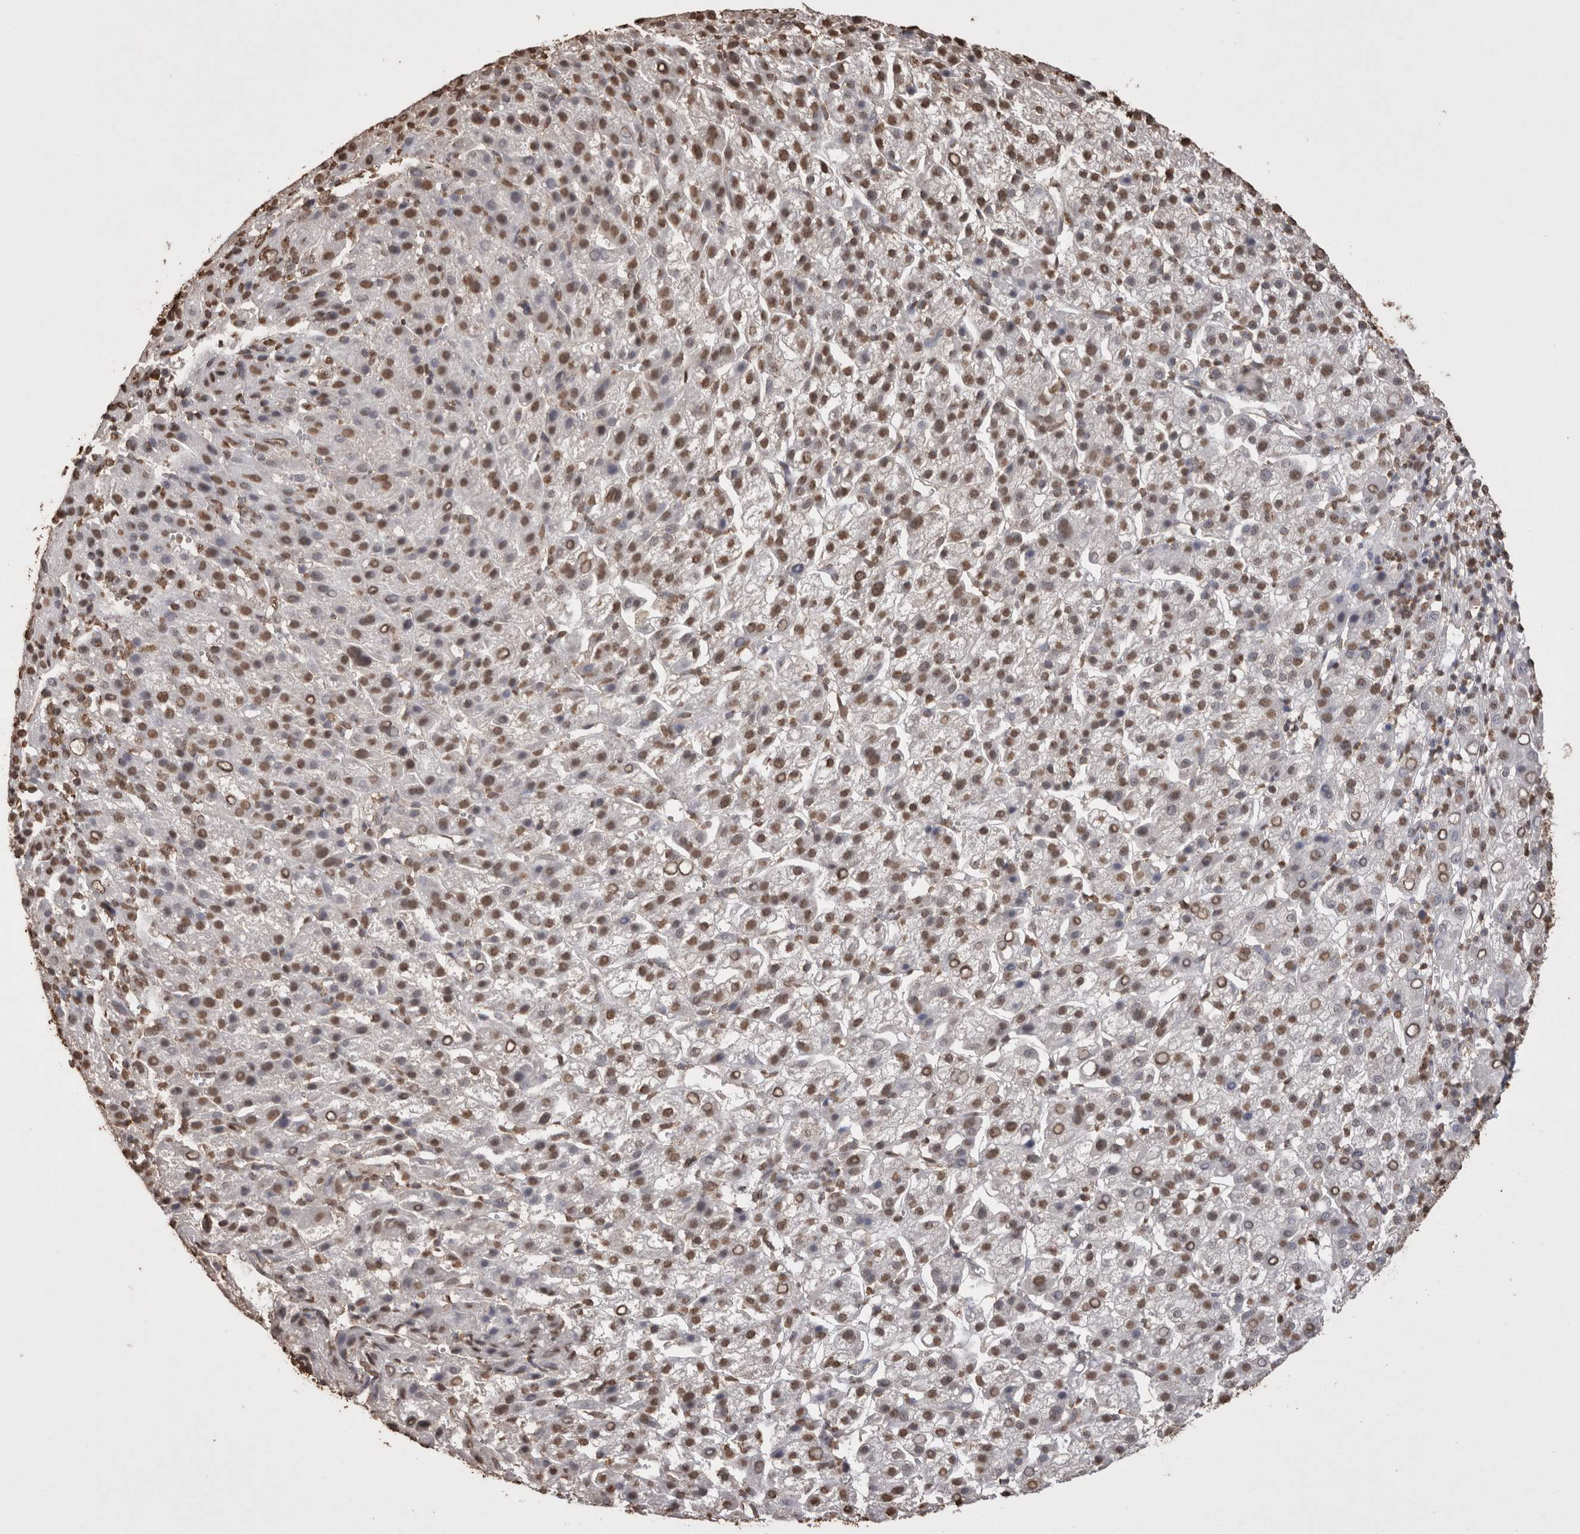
{"staining": {"intensity": "moderate", "quantity": ">75%", "location": "nuclear"}, "tissue": "liver cancer", "cell_type": "Tumor cells", "image_type": "cancer", "snomed": [{"axis": "morphology", "description": "Carcinoma, Hepatocellular, NOS"}, {"axis": "topography", "description": "Liver"}], "caption": "A high-resolution histopathology image shows immunohistochemistry staining of liver cancer, which displays moderate nuclear positivity in about >75% of tumor cells.", "gene": "POU5F1", "patient": {"sex": "female", "age": 58}}